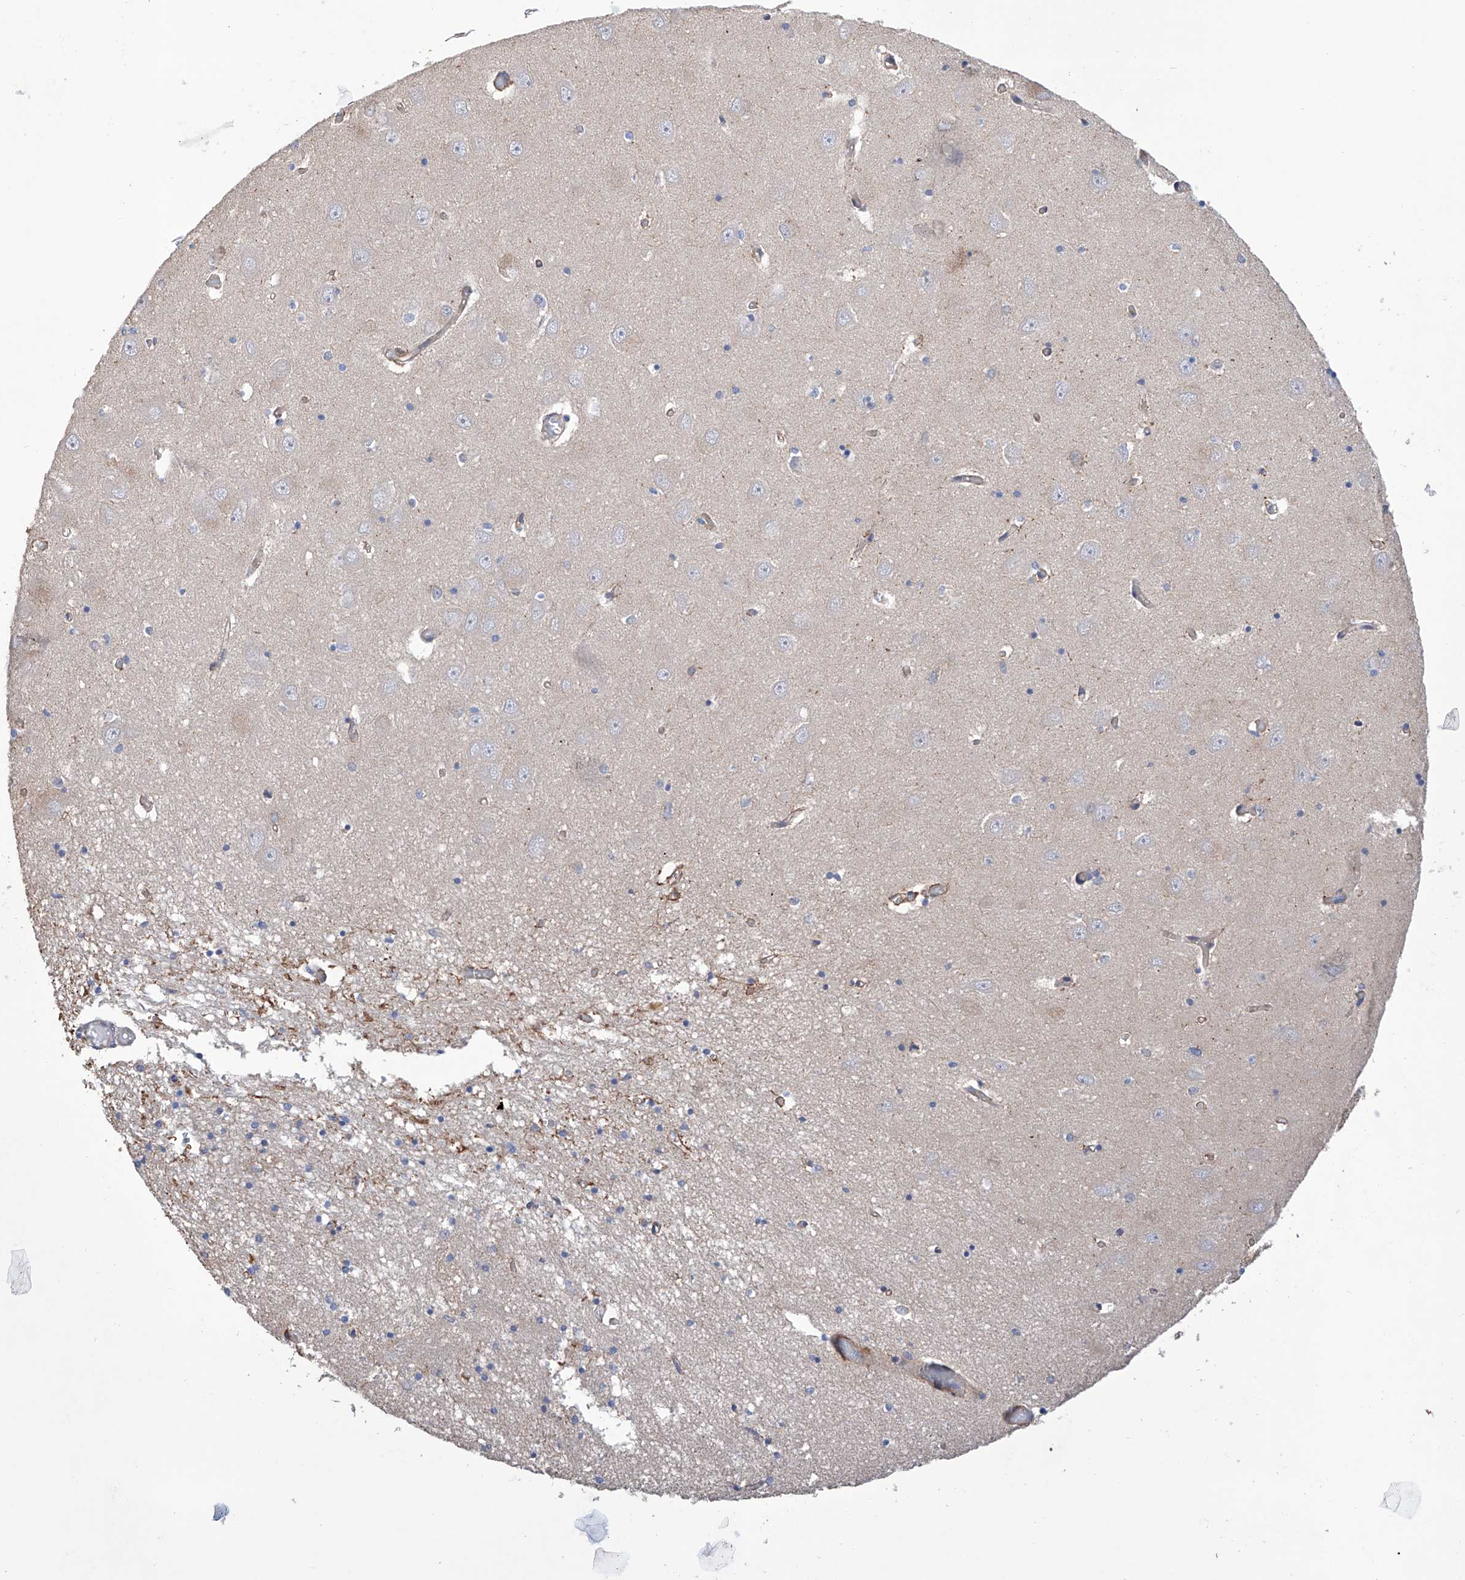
{"staining": {"intensity": "negative", "quantity": "none", "location": "none"}, "tissue": "hippocampus", "cell_type": "Glial cells", "image_type": "normal", "snomed": [{"axis": "morphology", "description": "Normal tissue, NOS"}, {"axis": "topography", "description": "Hippocampus"}], "caption": "Glial cells are negative for brown protein staining in normal hippocampus. (DAB (3,3'-diaminobenzidine) IHC visualized using brightfield microscopy, high magnification).", "gene": "AFG1L", "patient": {"sex": "male", "age": 70}}